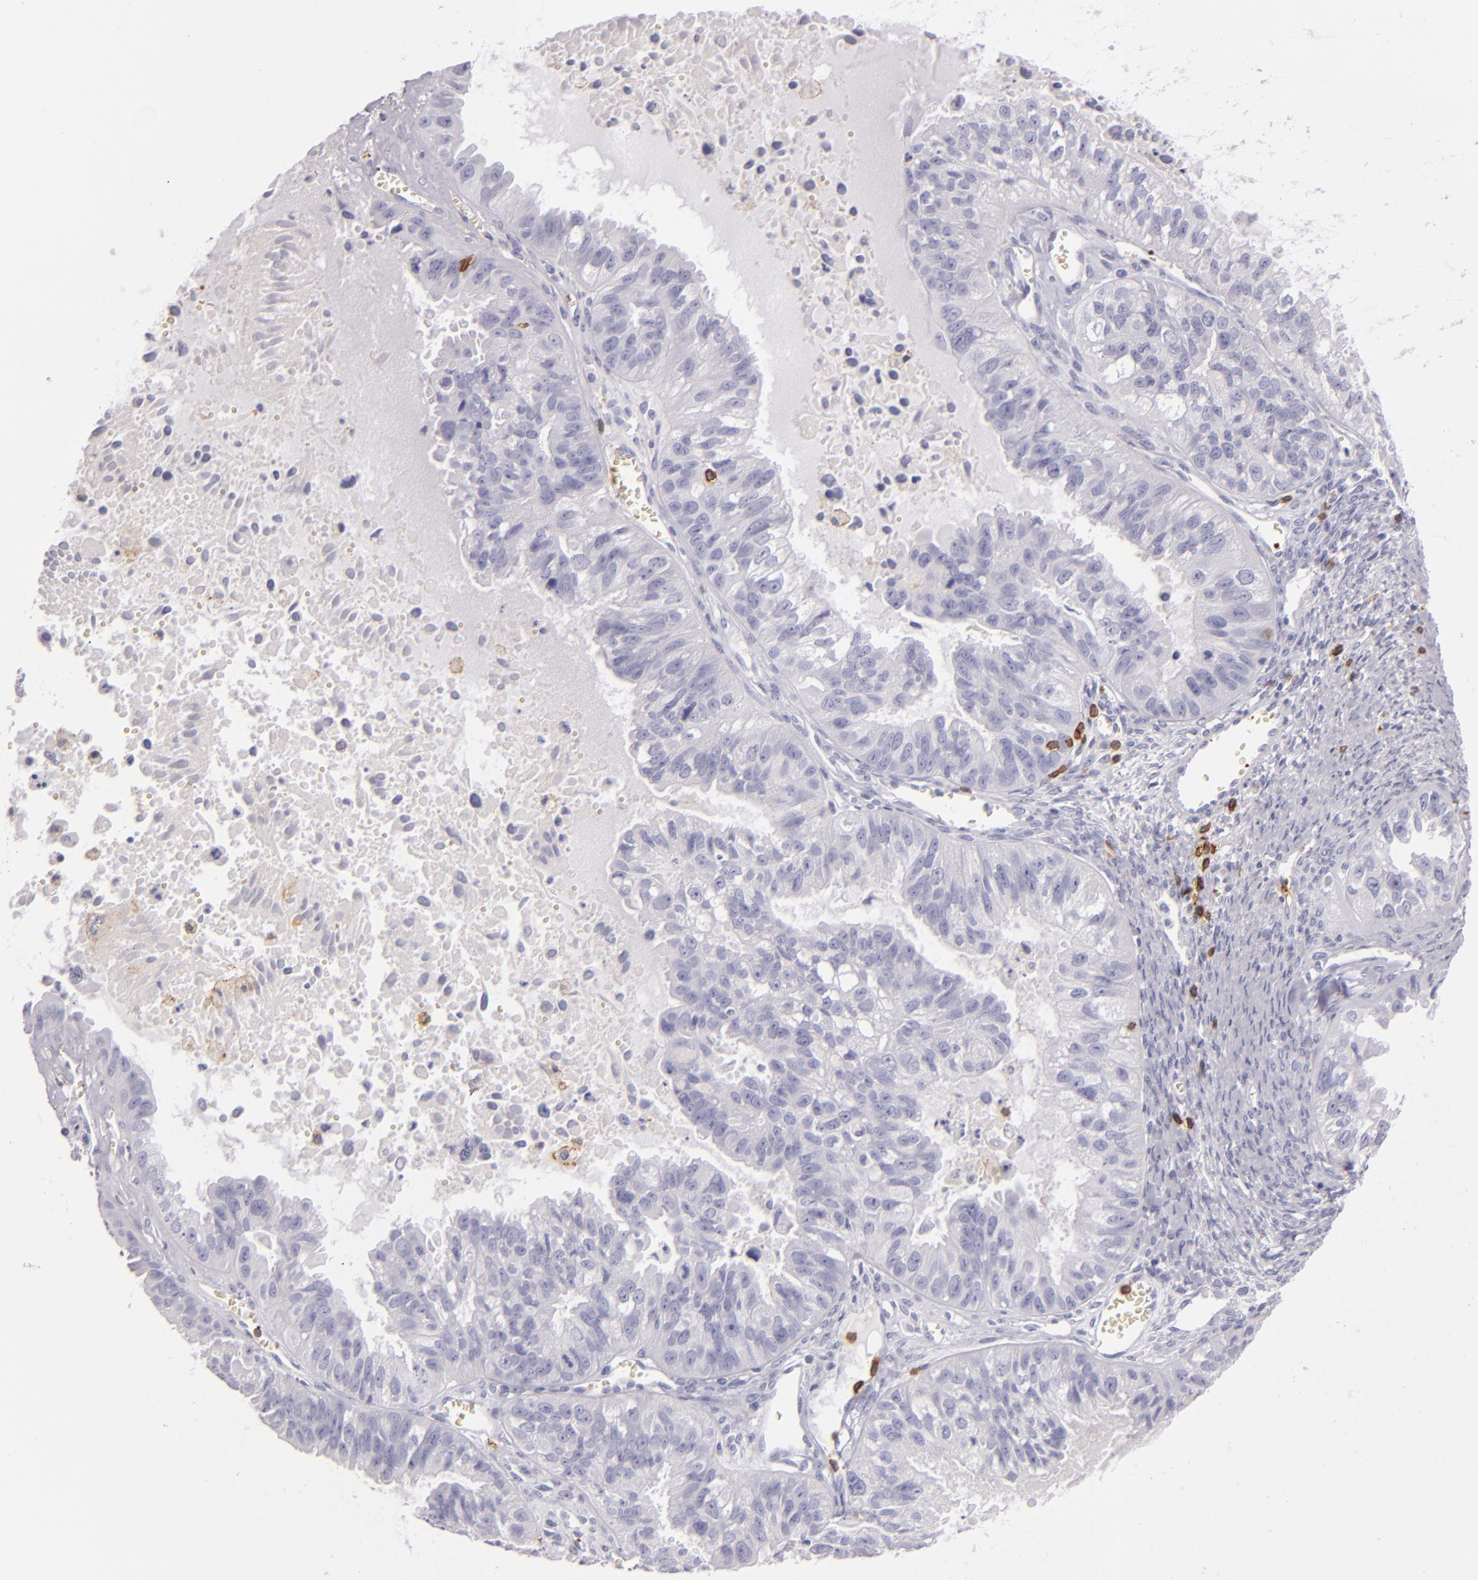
{"staining": {"intensity": "negative", "quantity": "none", "location": "none"}, "tissue": "ovarian cancer", "cell_type": "Tumor cells", "image_type": "cancer", "snomed": [{"axis": "morphology", "description": "Carcinoma, endometroid"}, {"axis": "topography", "description": "Ovary"}], "caption": "A high-resolution histopathology image shows IHC staining of endometroid carcinoma (ovarian), which shows no significant staining in tumor cells. (DAB (3,3'-diaminobenzidine) immunohistochemistry with hematoxylin counter stain).", "gene": "LAT", "patient": {"sex": "female", "age": 85}}